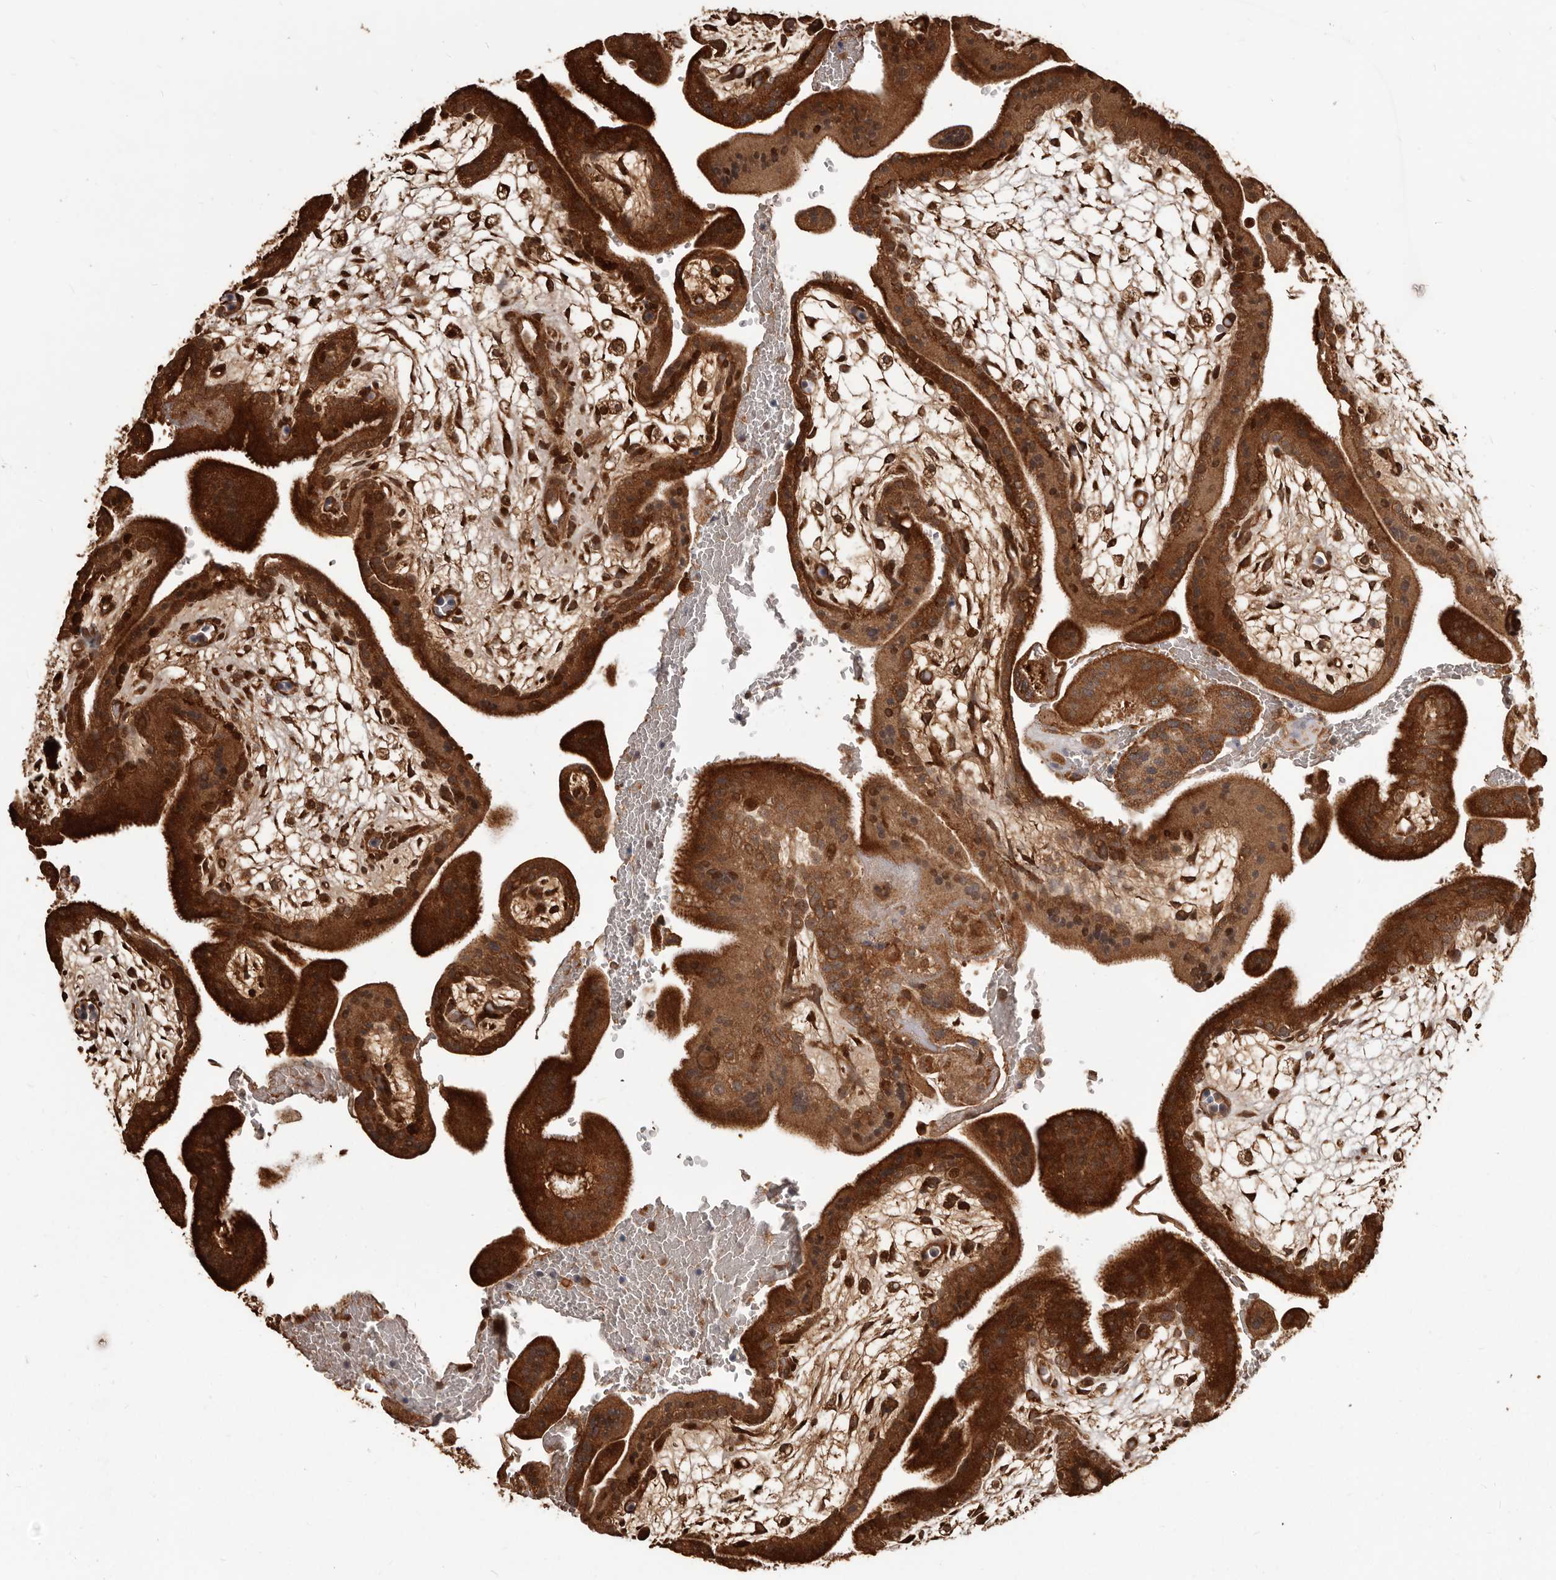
{"staining": {"intensity": "strong", "quantity": ">75%", "location": "cytoplasmic/membranous,nuclear"}, "tissue": "placenta", "cell_type": "Trophoblastic cells", "image_type": "normal", "snomed": [{"axis": "morphology", "description": "Normal tissue, NOS"}, {"axis": "topography", "description": "Placenta"}], "caption": "Normal placenta exhibits strong cytoplasmic/membranous,nuclear positivity in about >75% of trophoblastic cells, visualized by immunohistochemistry.", "gene": "MTO1", "patient": {"sex": "female", "age": 35}}